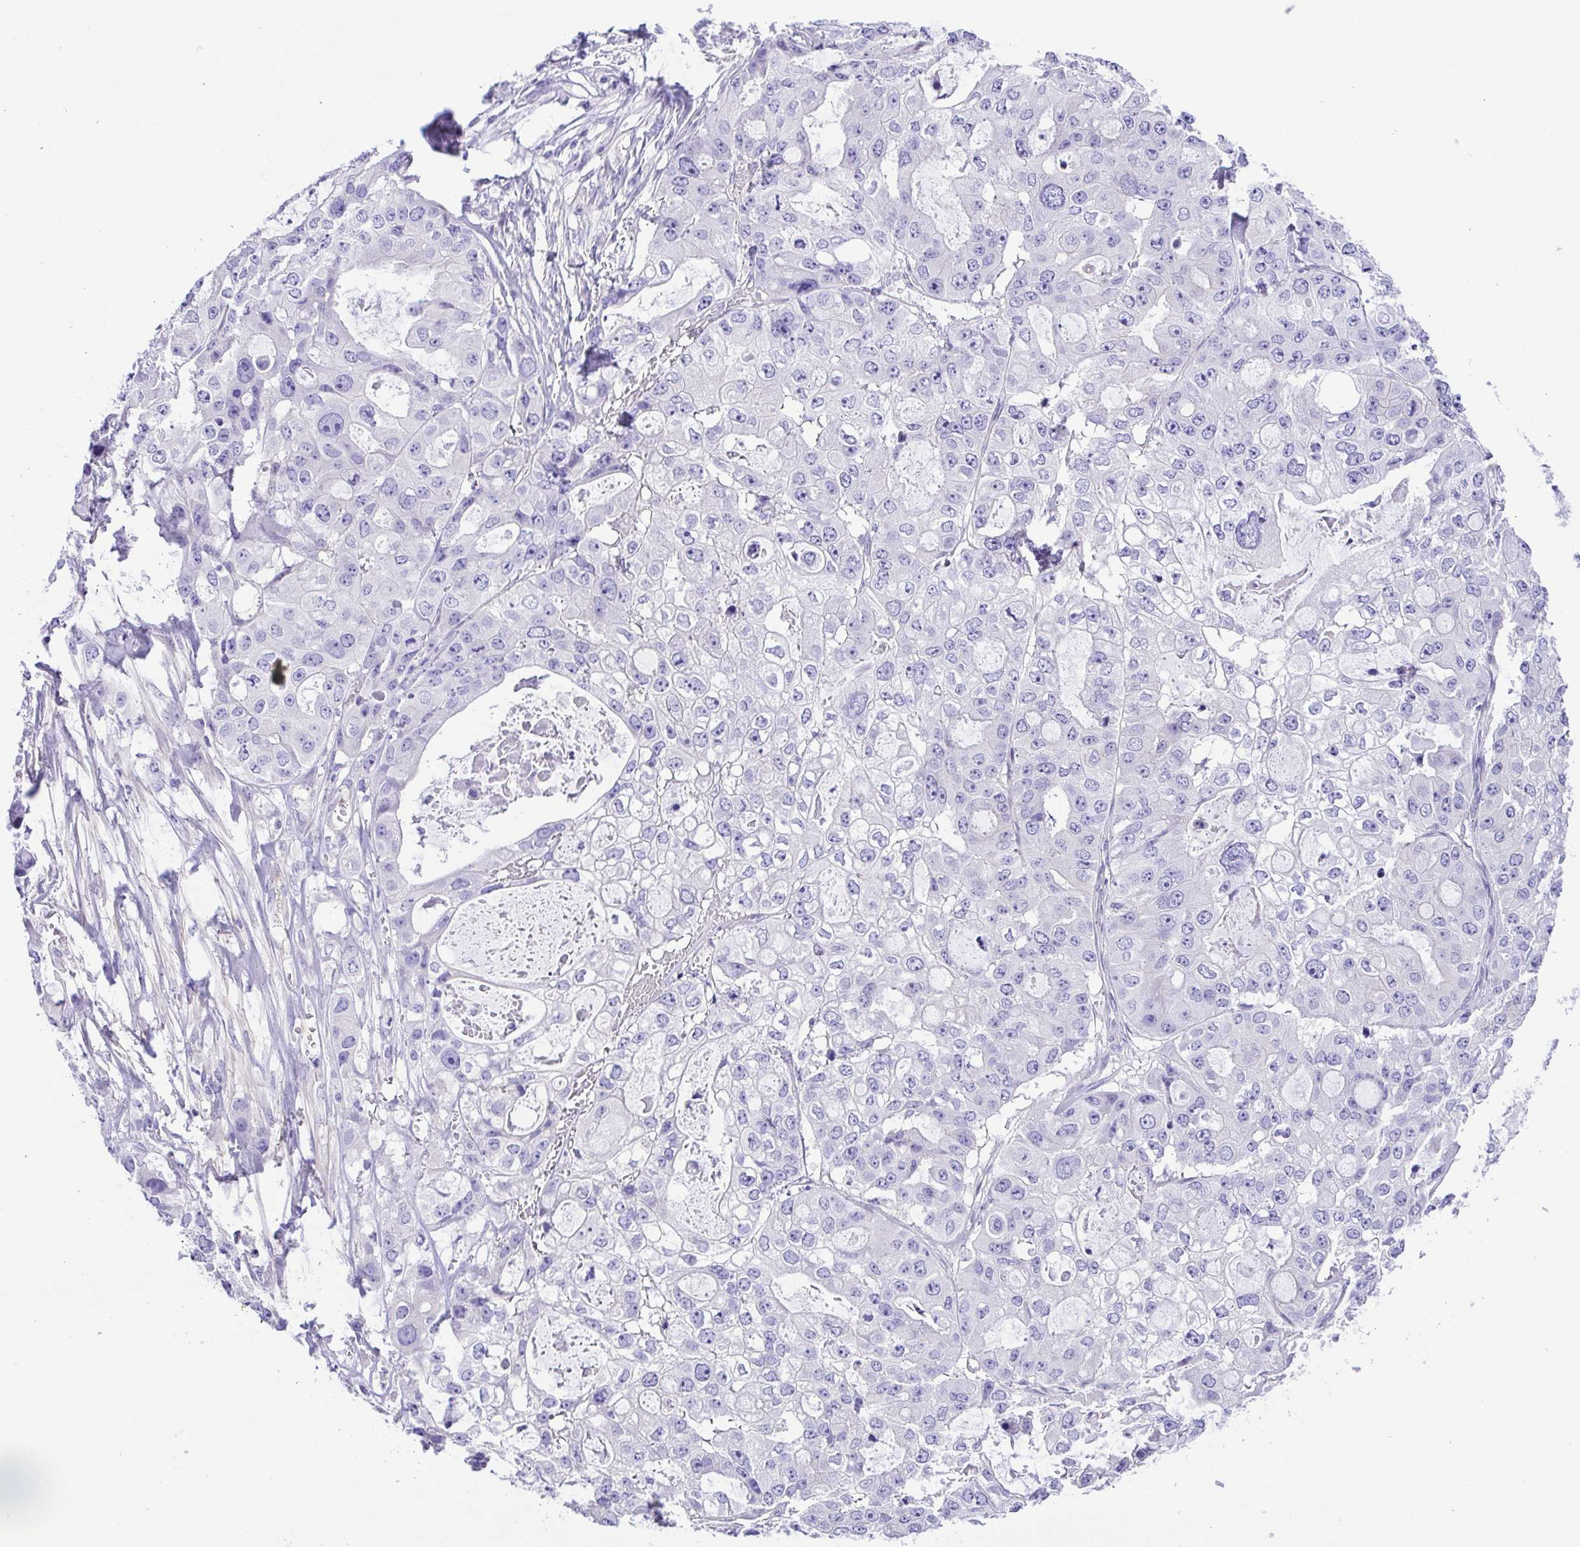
{"staining": {"intensity": "negative", "quantity": "none", "location": "none"}, "tissue": "ovarian cancer", "cell_type": "Tumor cells", "image_type": "cancer", "snomed": [{"axis": "morphology", "description": "Cystadenocarcinoma, serous, NOS"}, {"axis": "topography", "description": "Ovary"}], "caption": "Tumor cells are negative for protein expression in human ovarian serous cystadenocarcinoma.", "gene": "ISM2", "patient": {"sex": "female", "age": 56}}